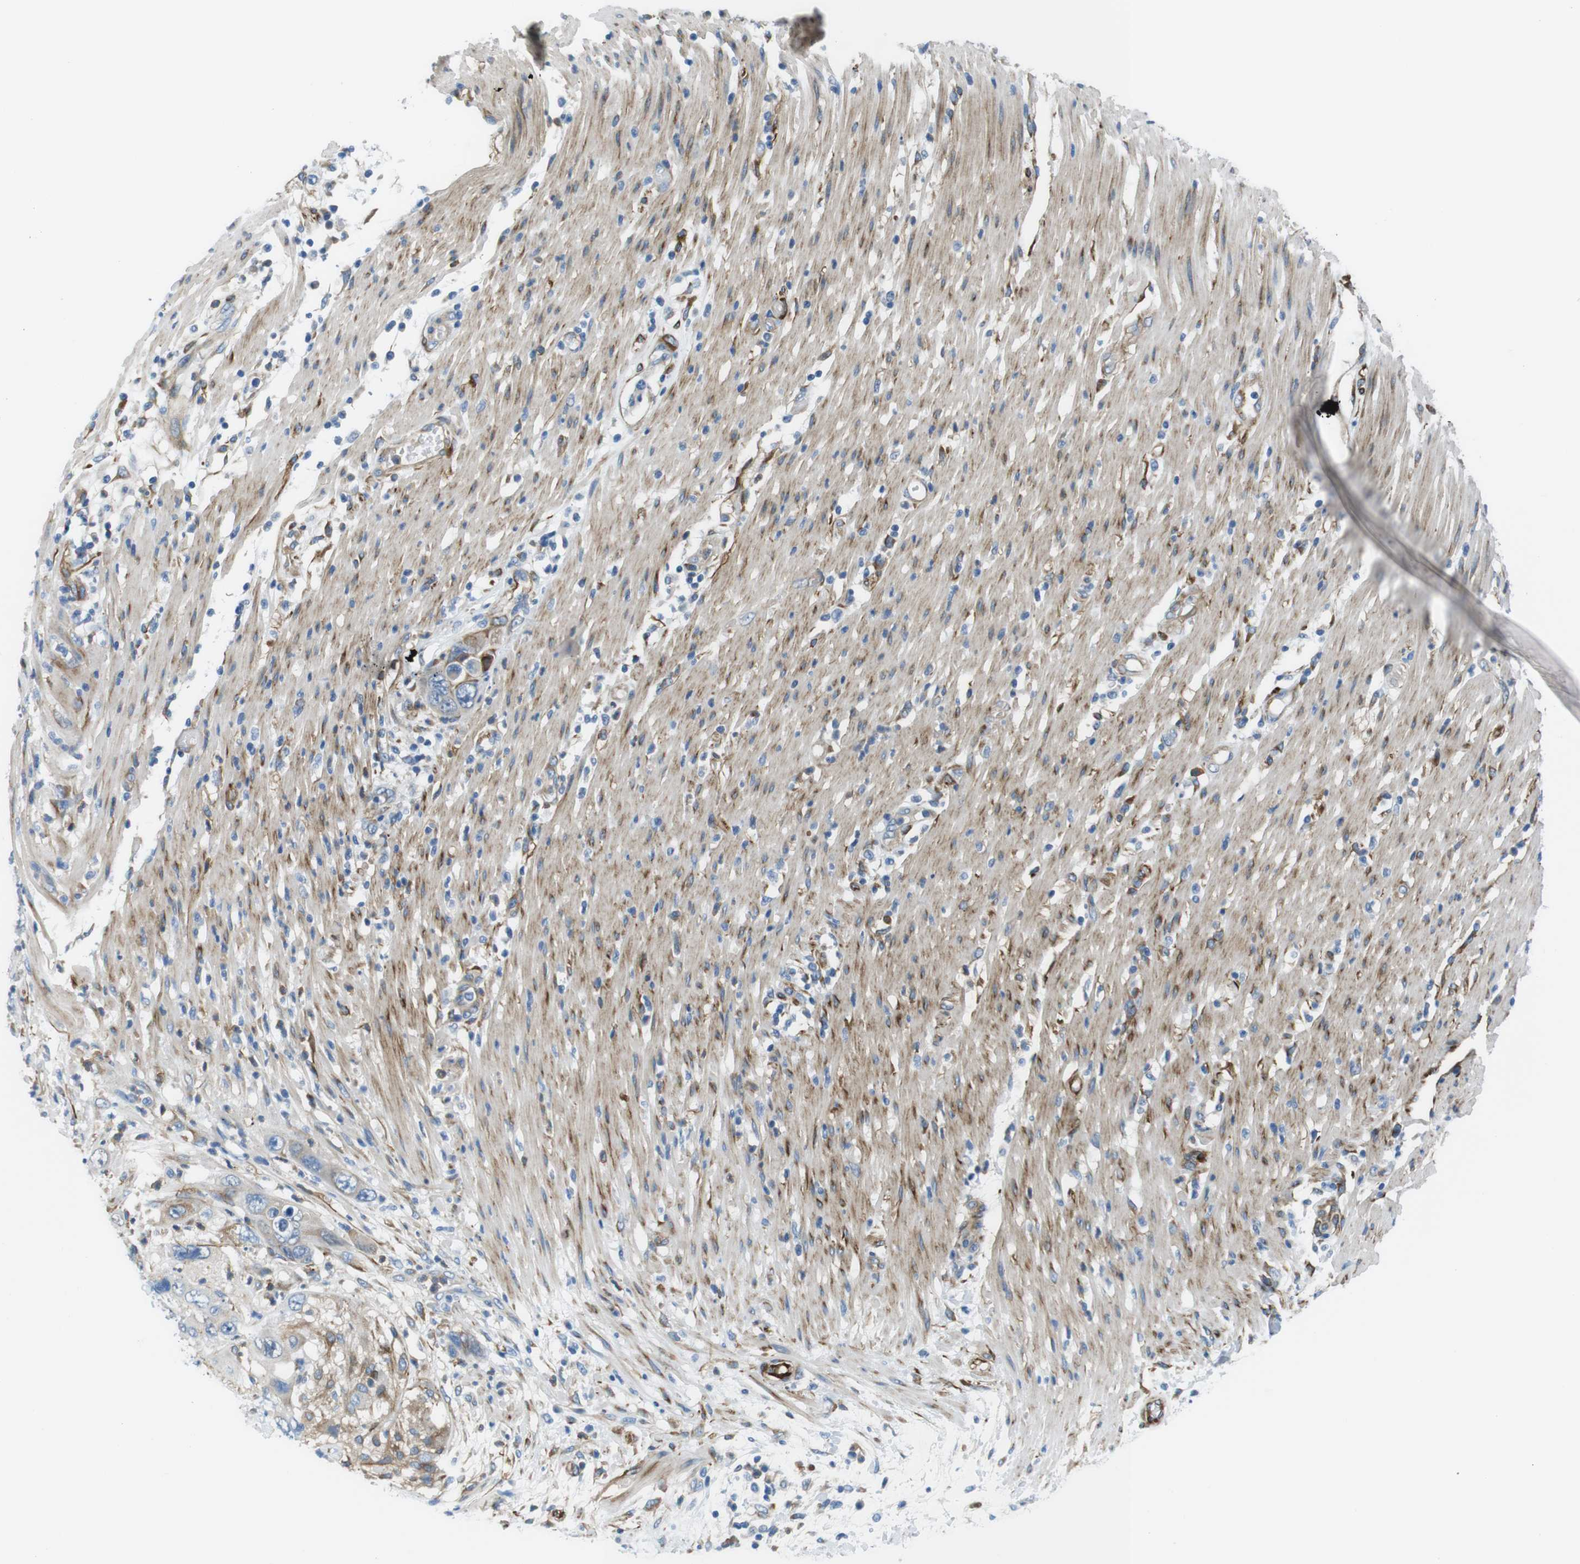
{"staining": {"intensity": "weak", "quantity": "25%-75%", "location": "cytoplasmic/membranous"}, "tissue": "pancreatic cancer", "cell_type": "Tumor cells", "image_type": "cancer", "snomed": [{"axis": "morphology", "description": "Adenocarcinoma, NOS"}, {"axis": "topography", "description": "Pancreas"}], "caption": "Brown immunohistochemical staining in pancreatic cancer reveals weak cytoplasmic/membranous positivity in about 25%-75% of tumor cells.", "gene": "EMP2", "patient": {"sex": "female", "age": 71}}